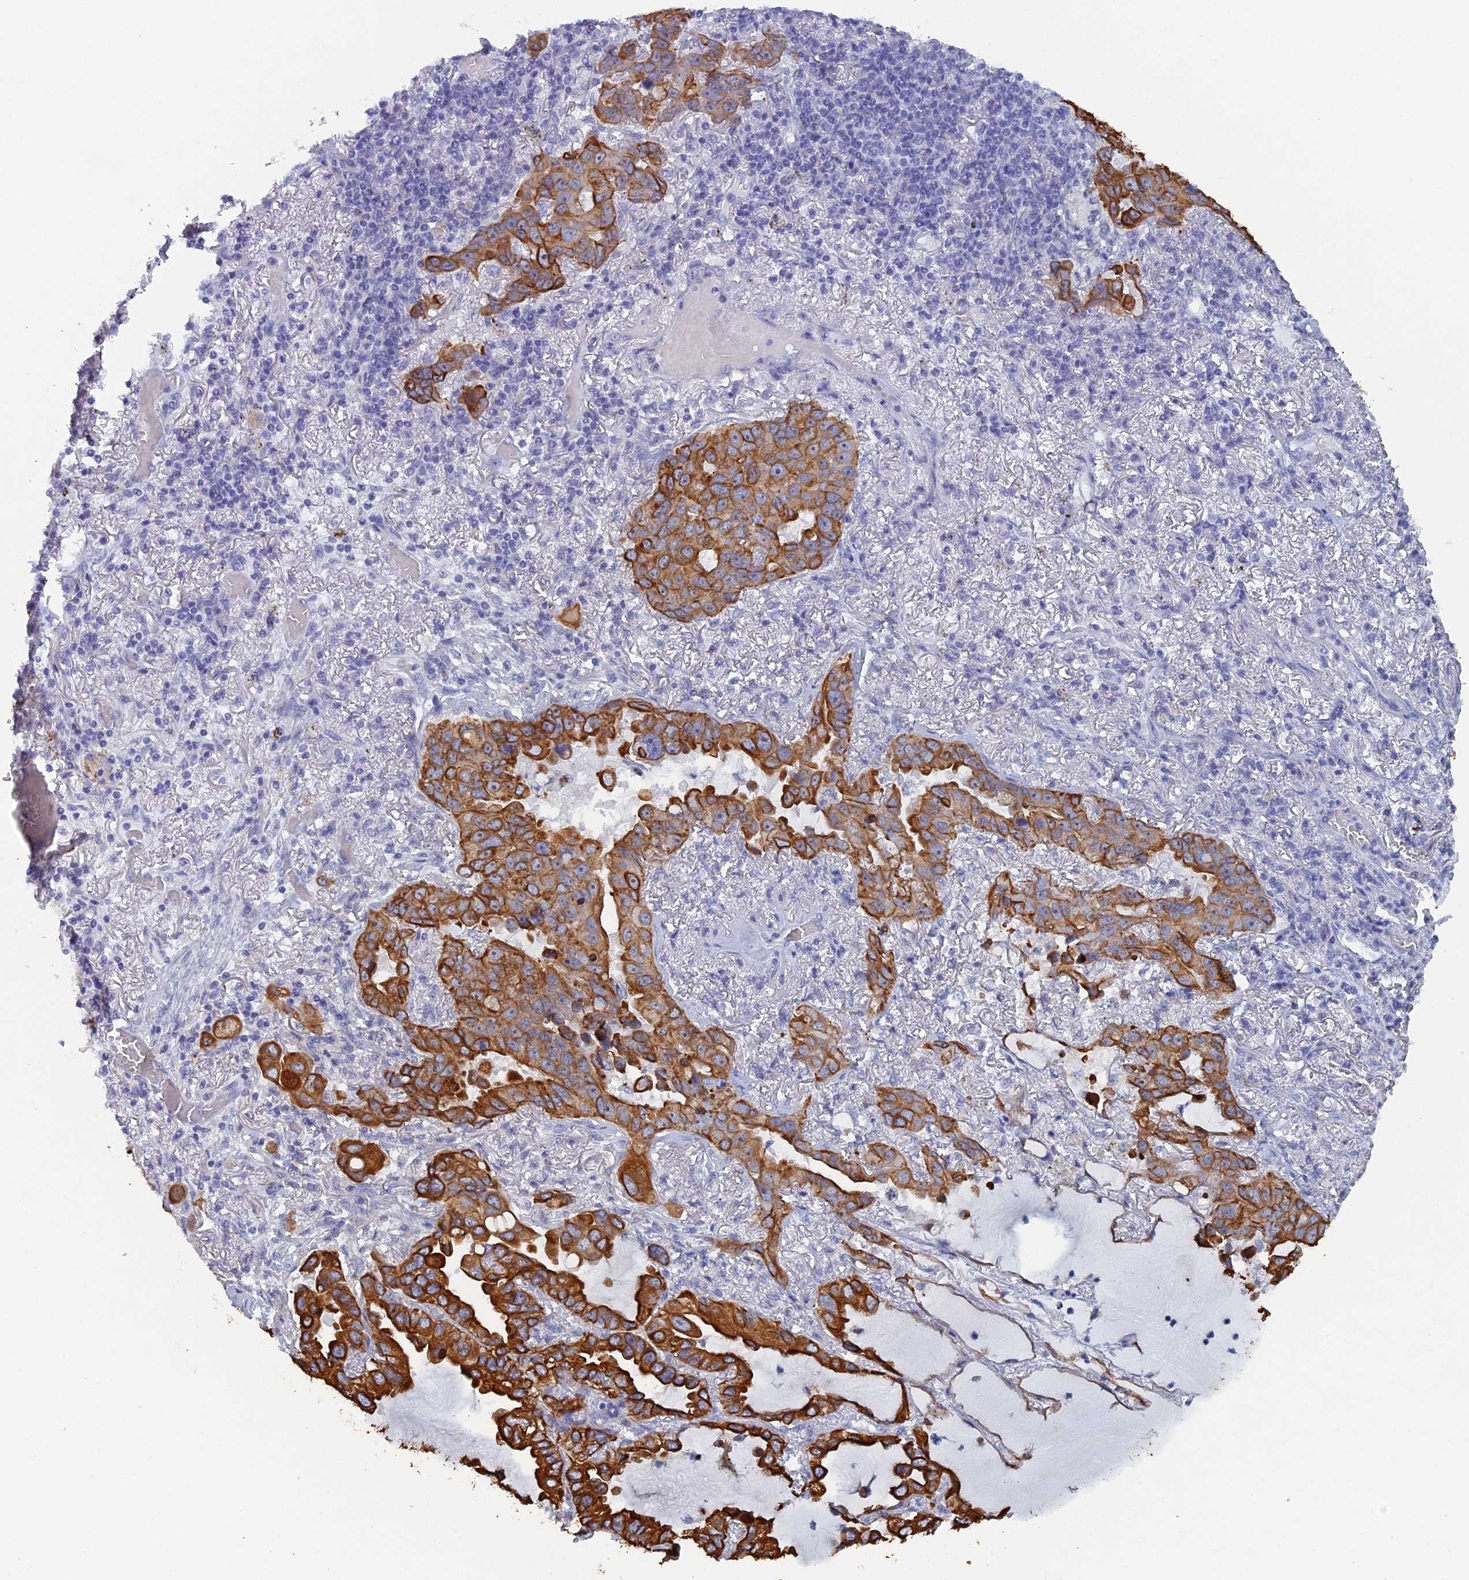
{"staining": {"intensity": "strong", "quantity": ">75%", "location": "cytoplasmic/membranous"}, "tissue": "lung cancer", "cell_type": "Tumor cells", "image_type": "cancer", "snomed": [{"axis": "morphology", "description": "Adenocarcinoma, NOS"}, {"axis": "topography", "description": "Lung"}], "caption": "Approximately >75% of tumor cells in adenocarcinoma (lung) demonstrate strong cytoplasmic/membranous protein staining as visualized by brown immunohistochemical staining.", "gene": "SRFBP1", "patient": {"sex": "male", "age": 64}}